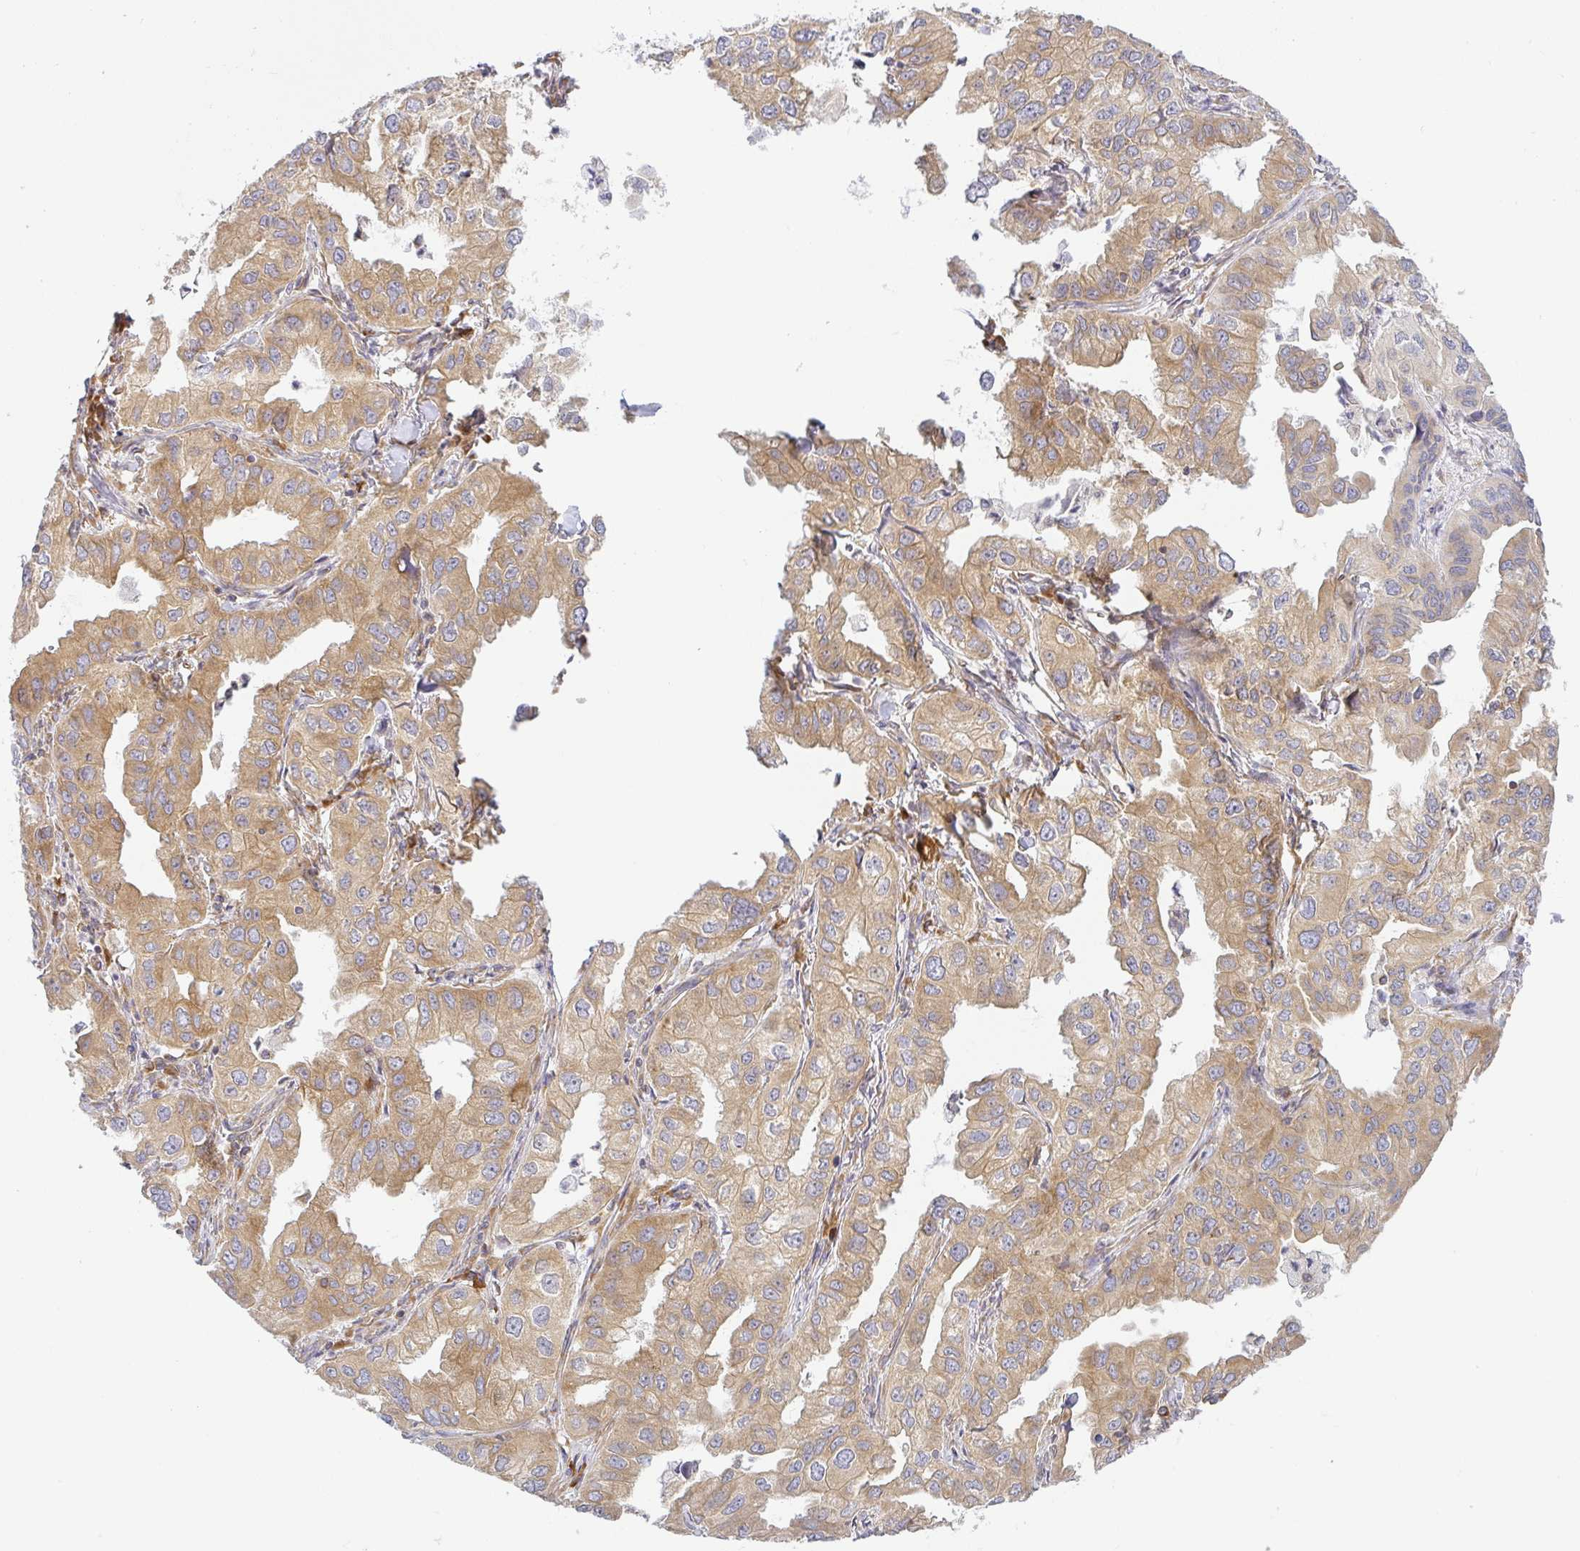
{"staining": {"intensity": "moderate", "quantity": ">75%", "location": "cytoplasmic/membranous"}, "tissue": "lung cancer", "cell_type": "Tumor cells", "image_type": "cancer", "snomed": [{"axis": "morphology", "description": "Adenocarcinoma, NOS"}, {"axis": "topography", "description": "Lung"}], "caption": "This is an image of immunohistochemistry (IHC) staining of lung adenocarcinoma, which shows moderate expression in the cytoplasmic/membranous of tumor cells.", "gene": "DERL2", "patient": {"sex": "male", "age": 48}}